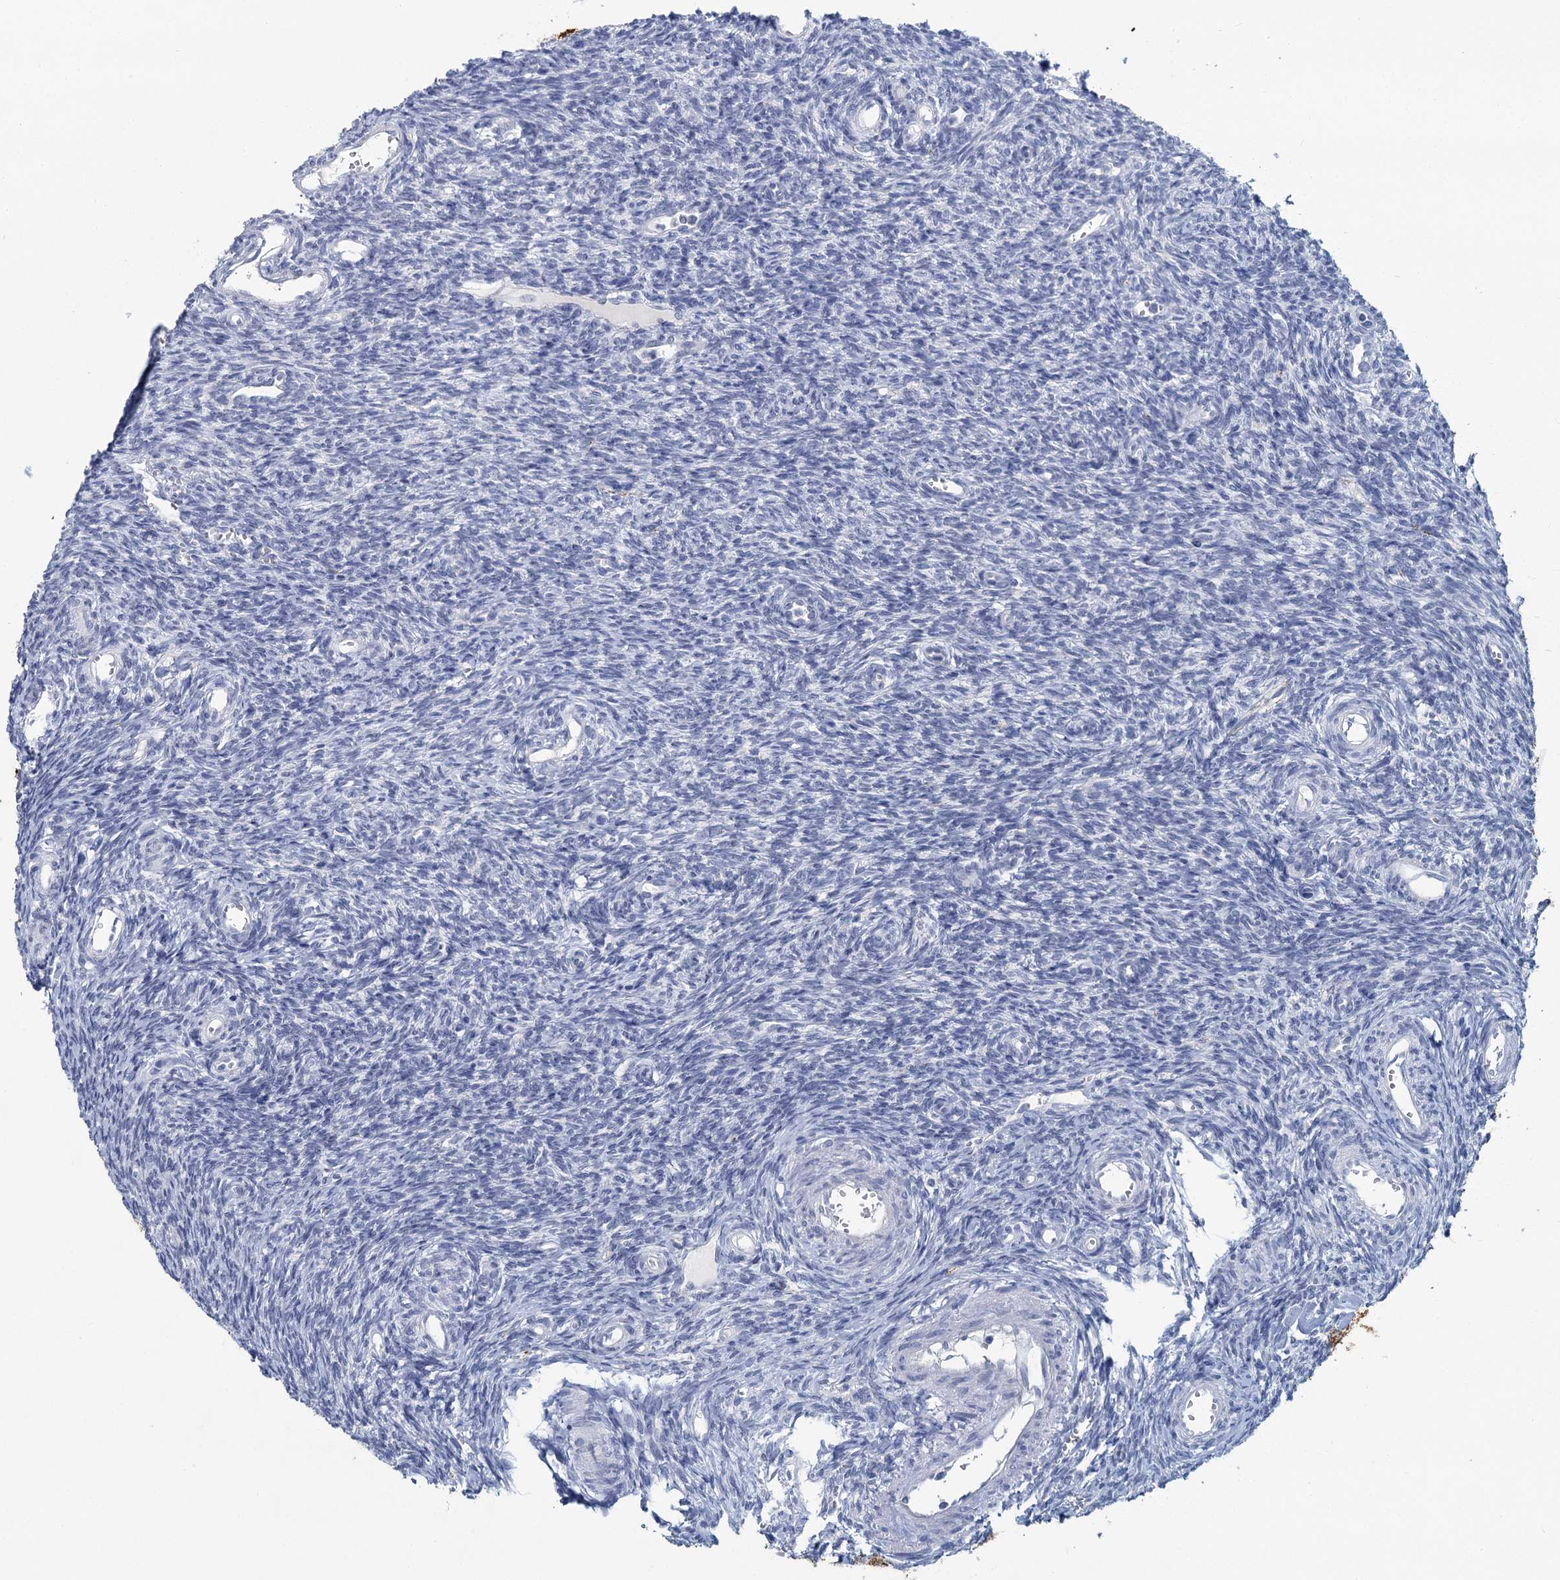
{"staining": {"intensity": "negative", "quantity": "none", "location": "none"}, "tissue": "ovary", "cell_type": "Ovarian stroma cells", "image_type": "normal", "snomed": [{"axis": "morphology", "description": "Normal tissue, NOS"}, {"axis": "topography", "description": "Ovary"}], "caption": "Ovarian stroma cells show no significant staining in normal ovary. The staining was performed using DAB (3,3'-diaminobenzidine) to visualize the protein expression in brown, while the nuclei were stained in blue with hematoxylin (Magnification: 20x).", "gene": "CHGA", "patient": {"sex": "female", "age": 39}}